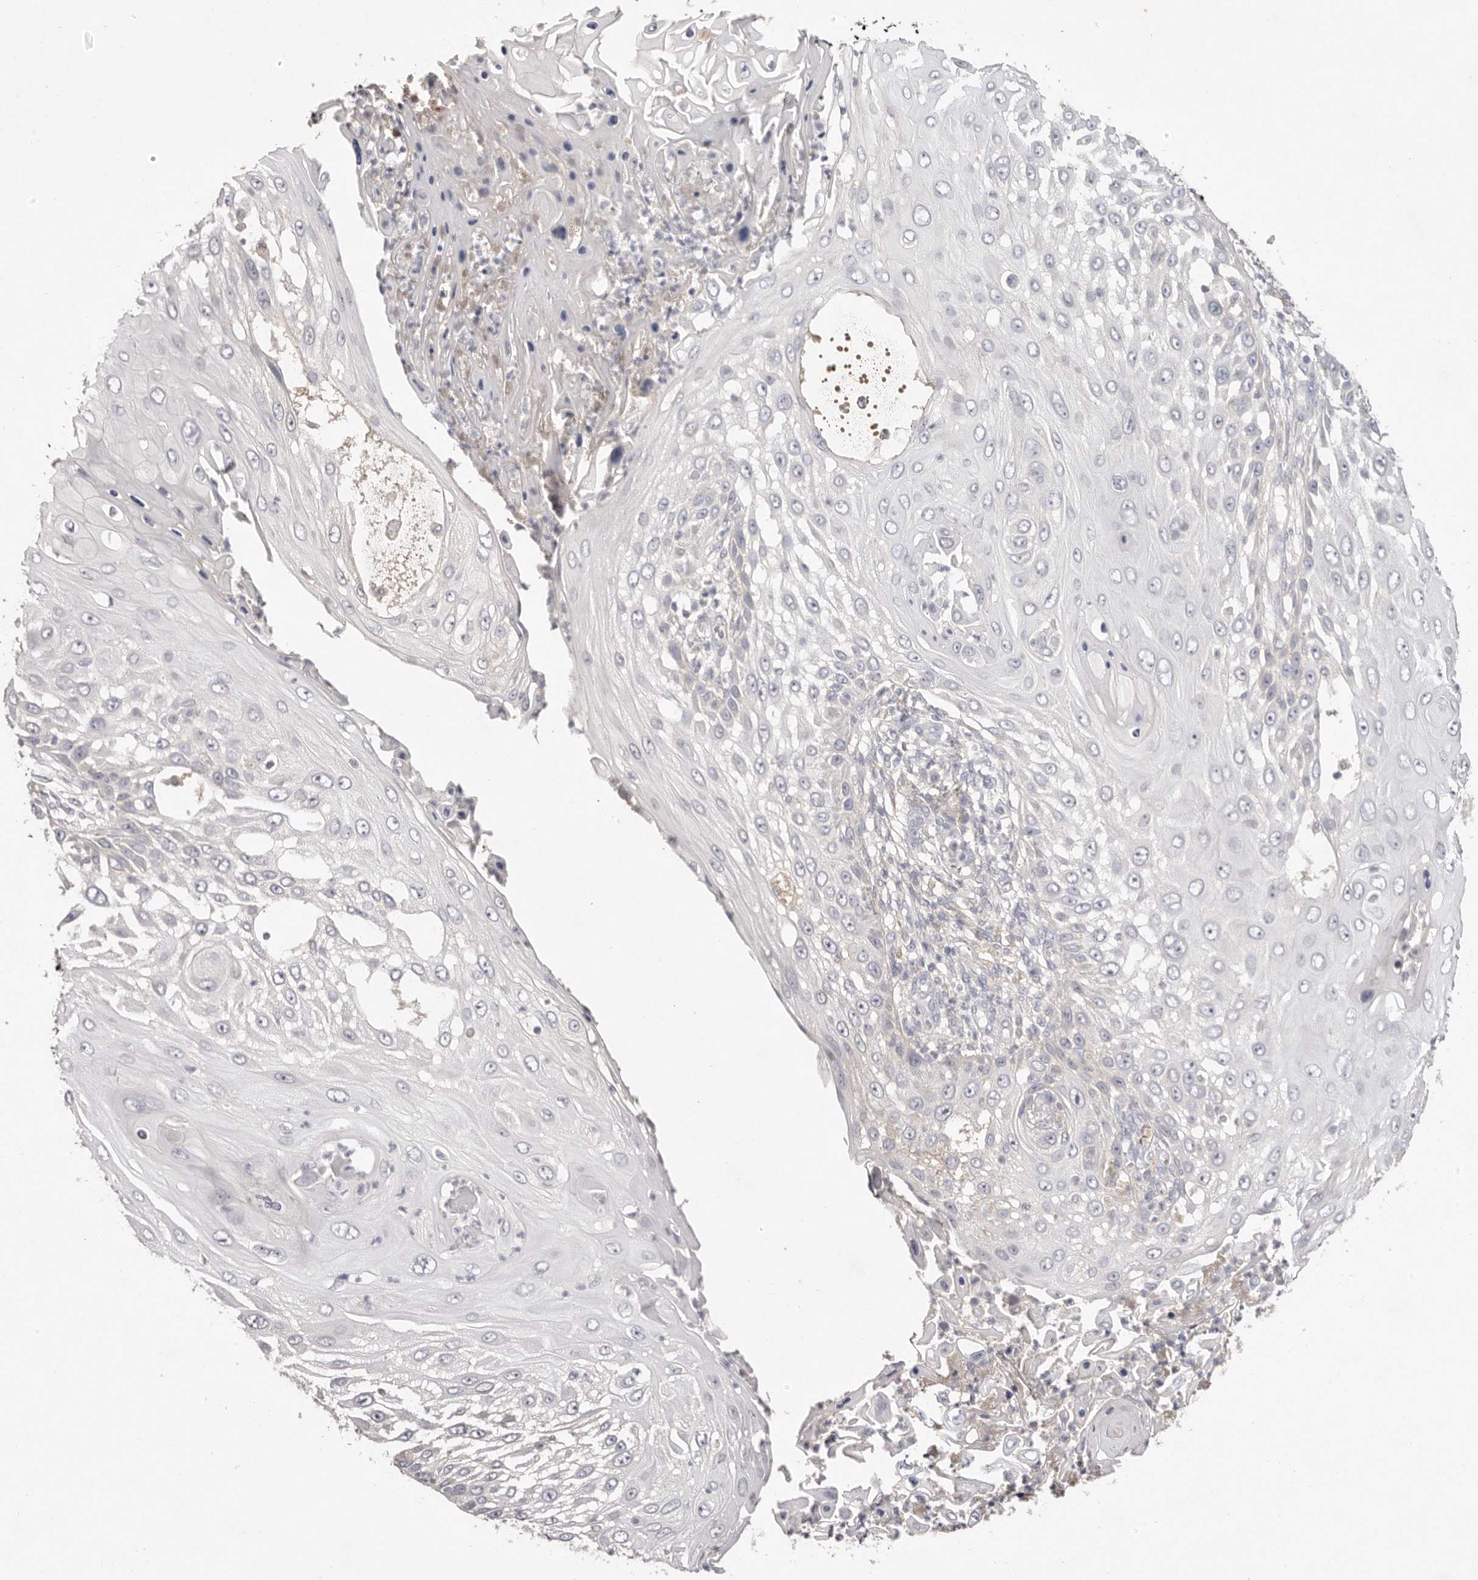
{"staining": {"intensity": "negative", "quantity": "none", "location": "none"}, "tissue": "skin cancer", "cell_type": "Tumor cells", "image_type": "cancer", "snomed": [{"axis": "morphology", "description": "Squamous cell carcinoma, NOS"}, {"axis": "topography", "description": "Skin"}], "caption": "Tumor cells are negative for protein expression in human squamous cell carcinoma (skin).", "gene": "SCUBE2", "patient": {"sex": "female", "age": 44}}